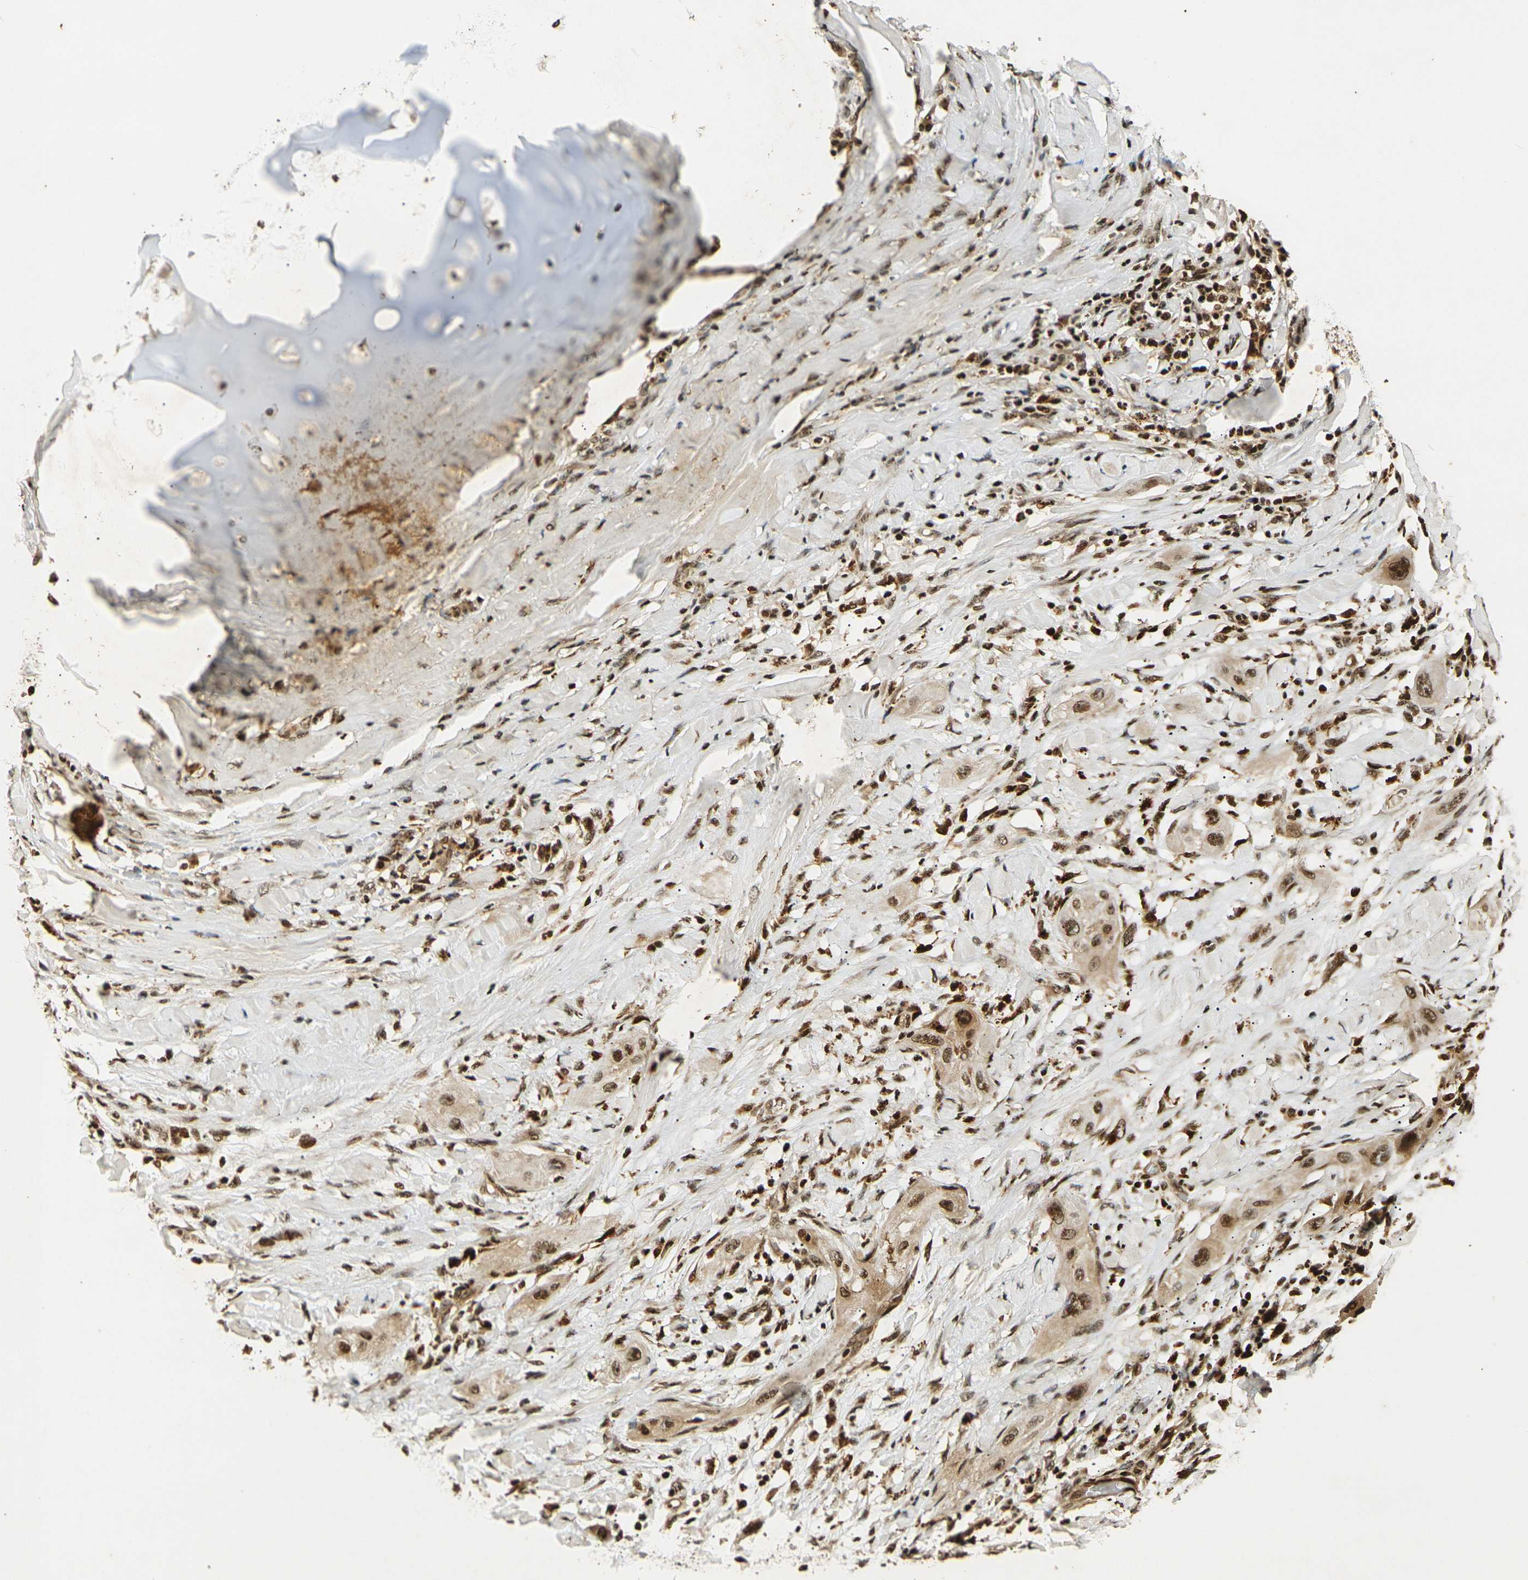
{"staining": {"intensity": "moderate", "quantity": ">75%", "location": "cytoplasmic/membranous,nuclear"}, "tissue": "lung cancer", "cell_type": "Tumor cells", "image_type": "cancer", "snomed": [{"axis": "morphology", "description": "Squamous cell carcinoma, NOS"}, {"axis": "topography", "description": "Lung"}], "caption": "Tumor cells demonstrate moderate cytoplasmic/membranous and nuclear expression in approximately >75% of cells in squamous cell carcinoma (lung).", "gene": "ACTL6A", "patient": {"sex": "female", "age": 47}}